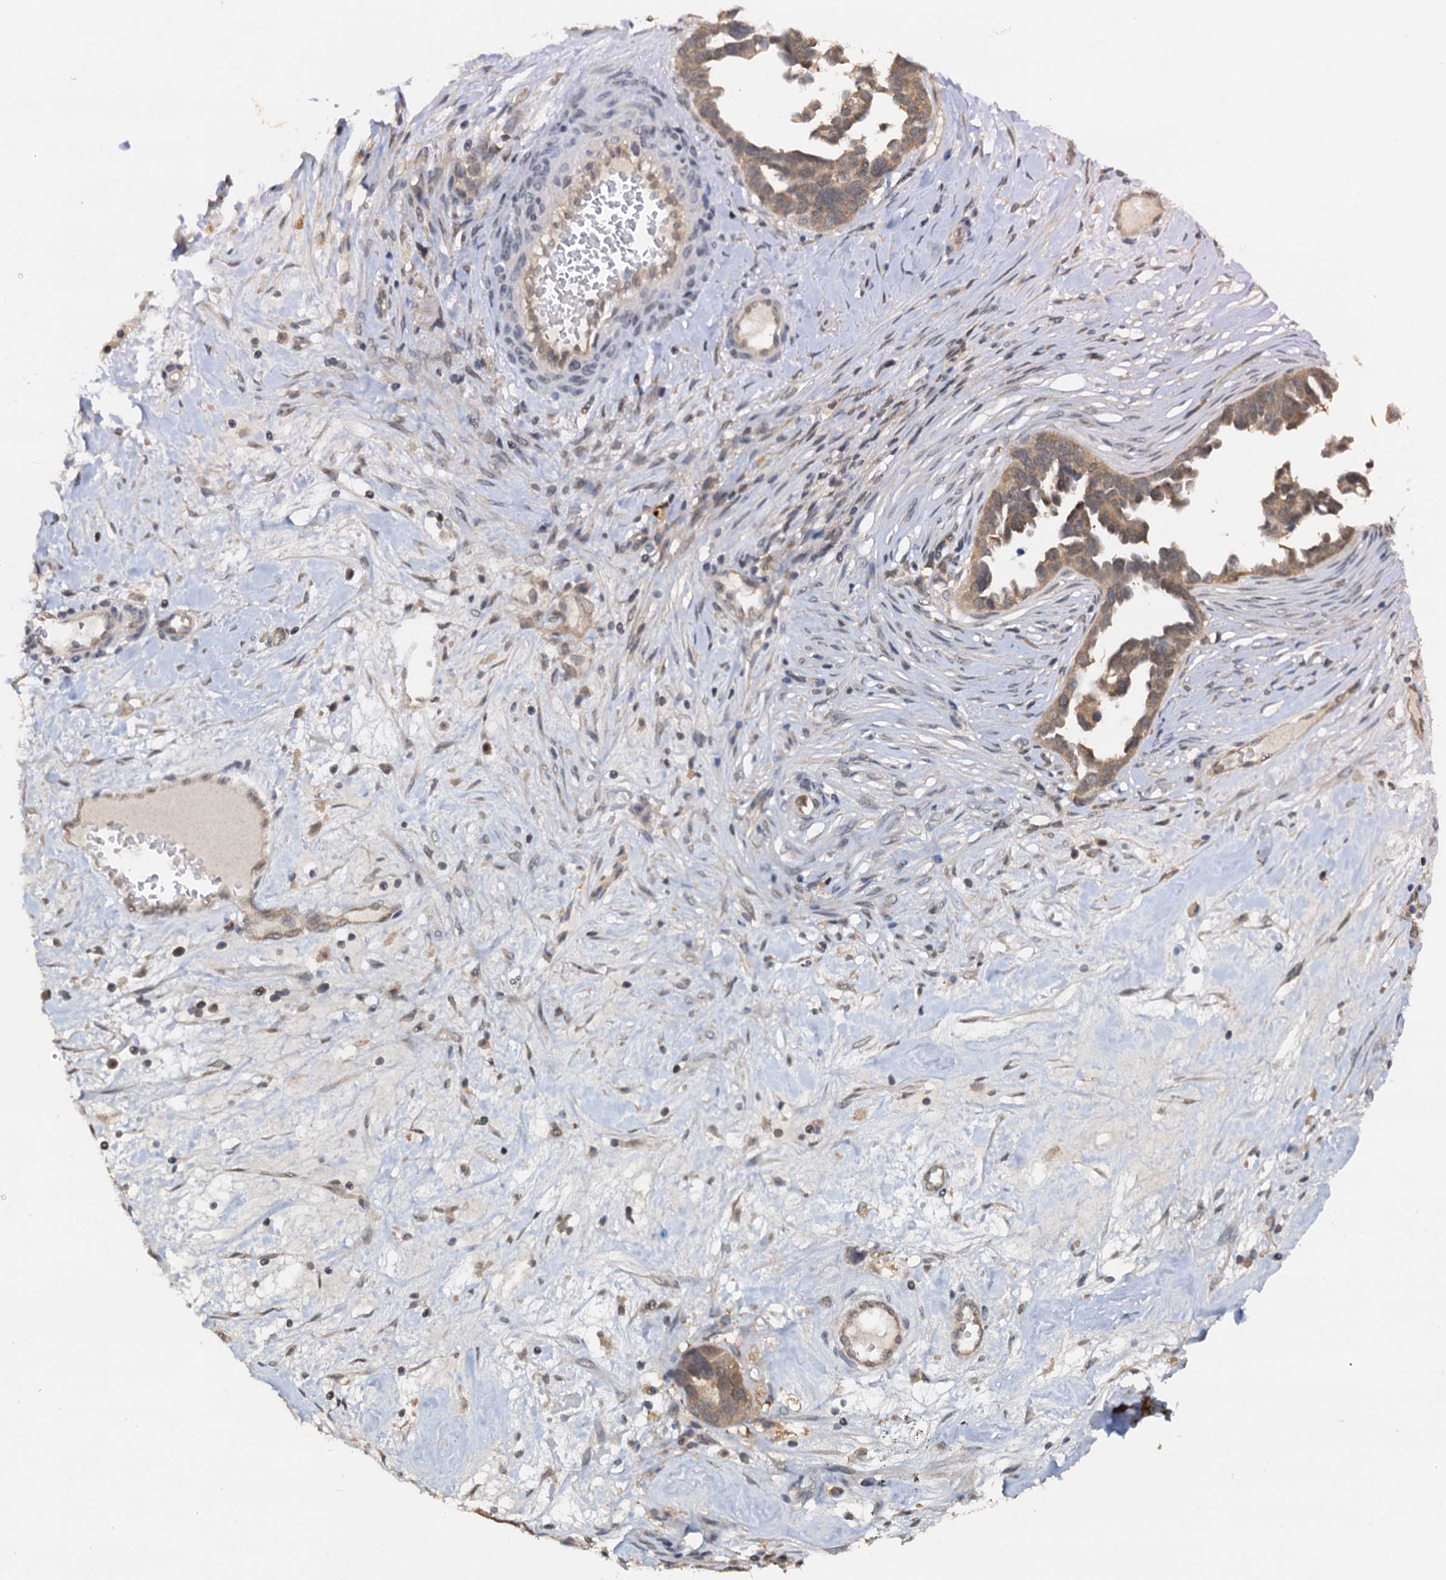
{"staining": {"intensity": "moderate", "quantity": ">75%", "location": "cytoplasmic/membranous"}, "tissue": "ovarian cancer", "cell_type": "Tumor cells", "image_type": "cancer", "snomed": [{"axis": "morphology", "description": "Cystadenocarcinoma, serous, NOS"}, {"axis": "topography", "description": "Ovary"}], "caption": "Ovarian serous cystadenocarcinoma was stained to show a protein in brown. There is medium levels of moderate cytoplasmic/membranous positivity in about >75% of tumor cells.", "gene": "PTGES3", "patient": {"sex": "female", "age": 54}}